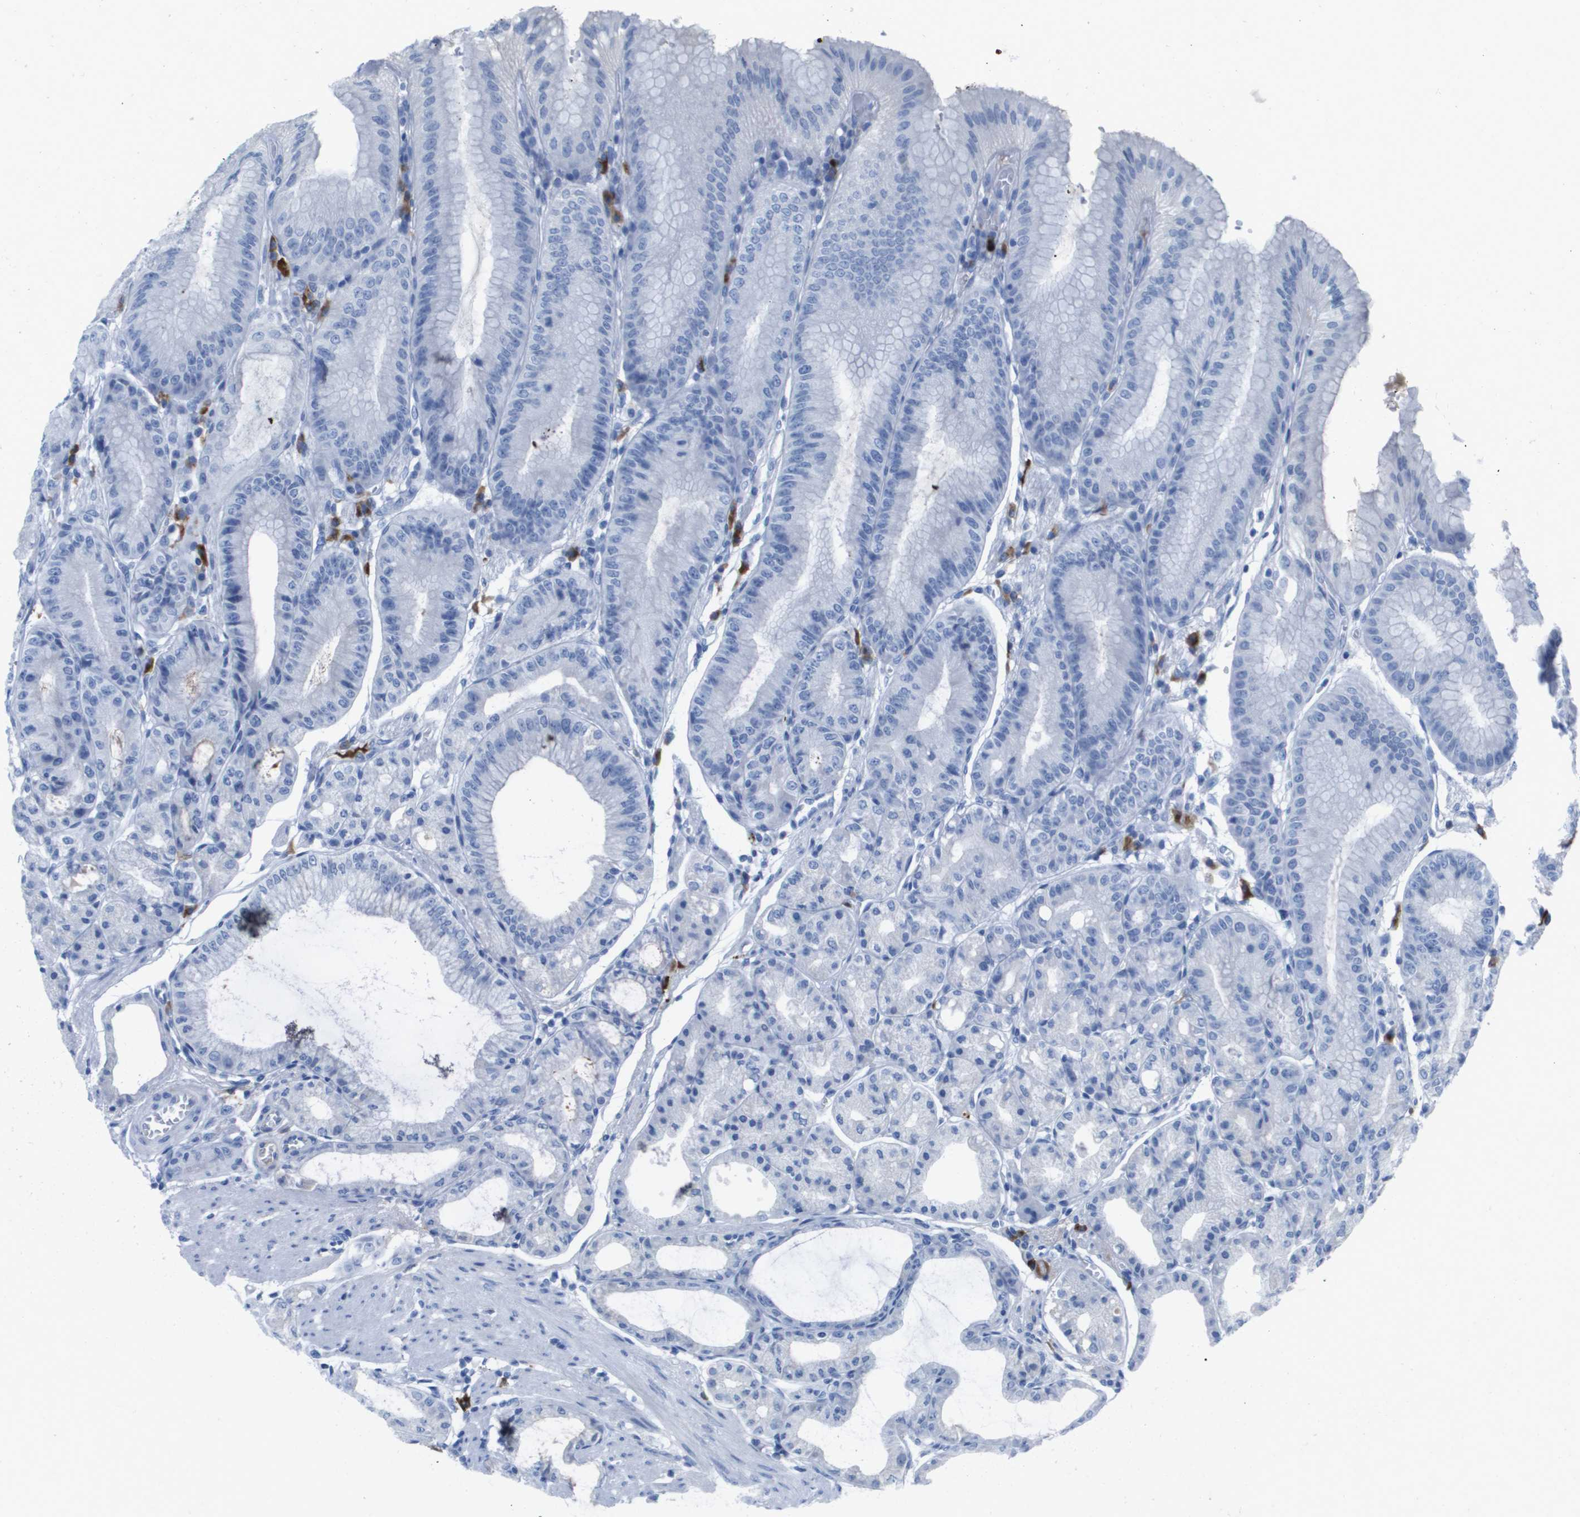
{"staining": {"intensity": "negative", "quantity": "none", "location": "none"}, "tissue": "stomach", "cell_type": "Glandular cells", "image_type": "normal", "snomed": [{"axis": "morphology", "description": "Normal tissue, NOS"}, {"axis": "topography", "description": "Stomach, lower"}], "caption": "There is no significant expression in glandular cells of stomach.", "gene": "GPR18", "patient": {"sex": "male", "age": 71}}